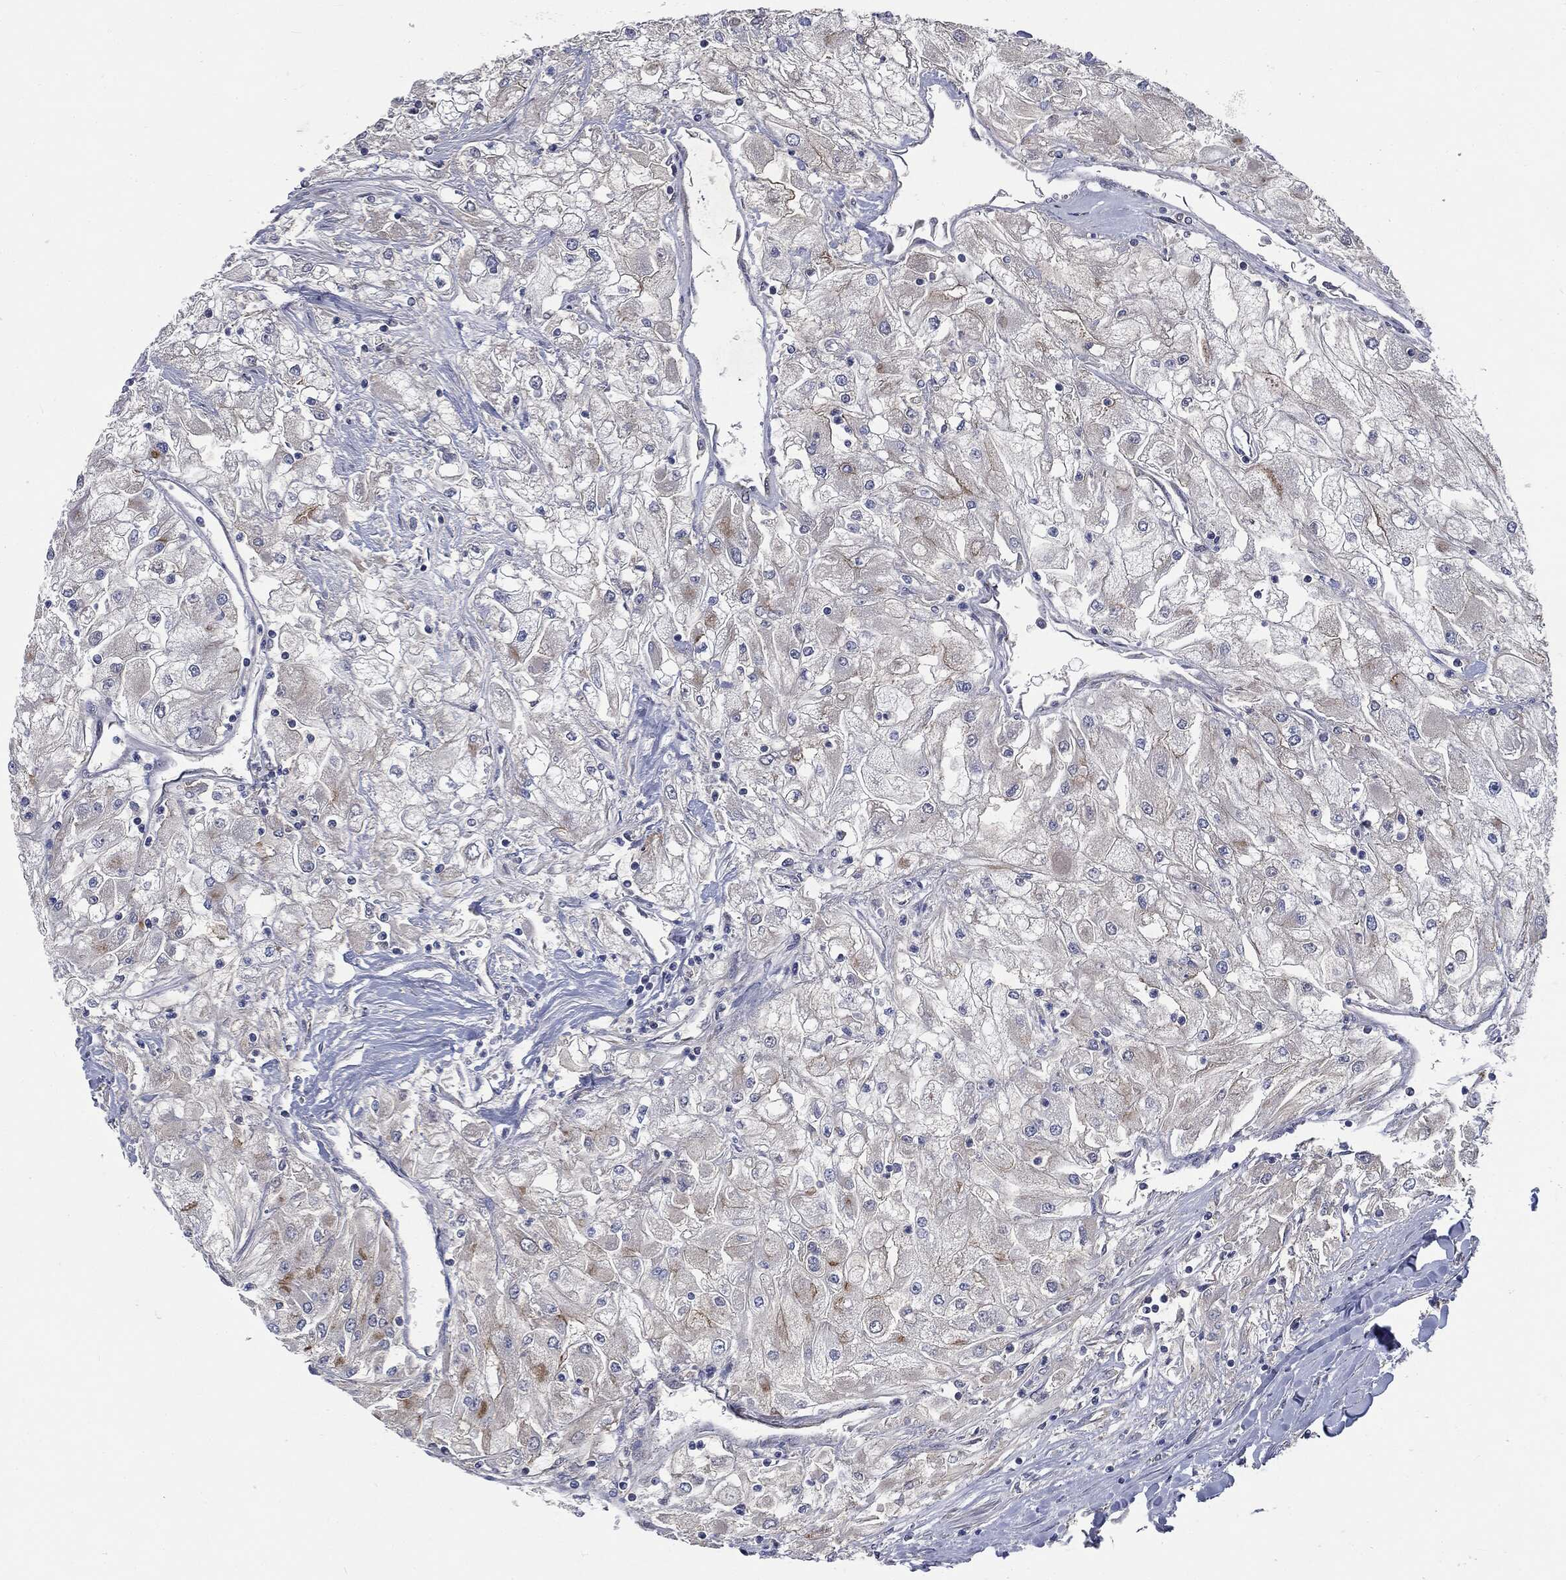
{"staining": {"intensity": "negative", "quantity": "none", "location": "none"}, "tissue": "renal cancer", "cell_type": "Tumor cells", "image_type": "cancer", "snomed": [{"axis": "morphology", "description": "Adenocarcinoma, NOS"}, {"axis": "topography", "description": "Kidney"}], "caption": "Tumor cells are negative for protein expression in human adenocarcinoma (renal).", "gene": "EPS15L1", "patient": {"sex": "male", "age": 80}}